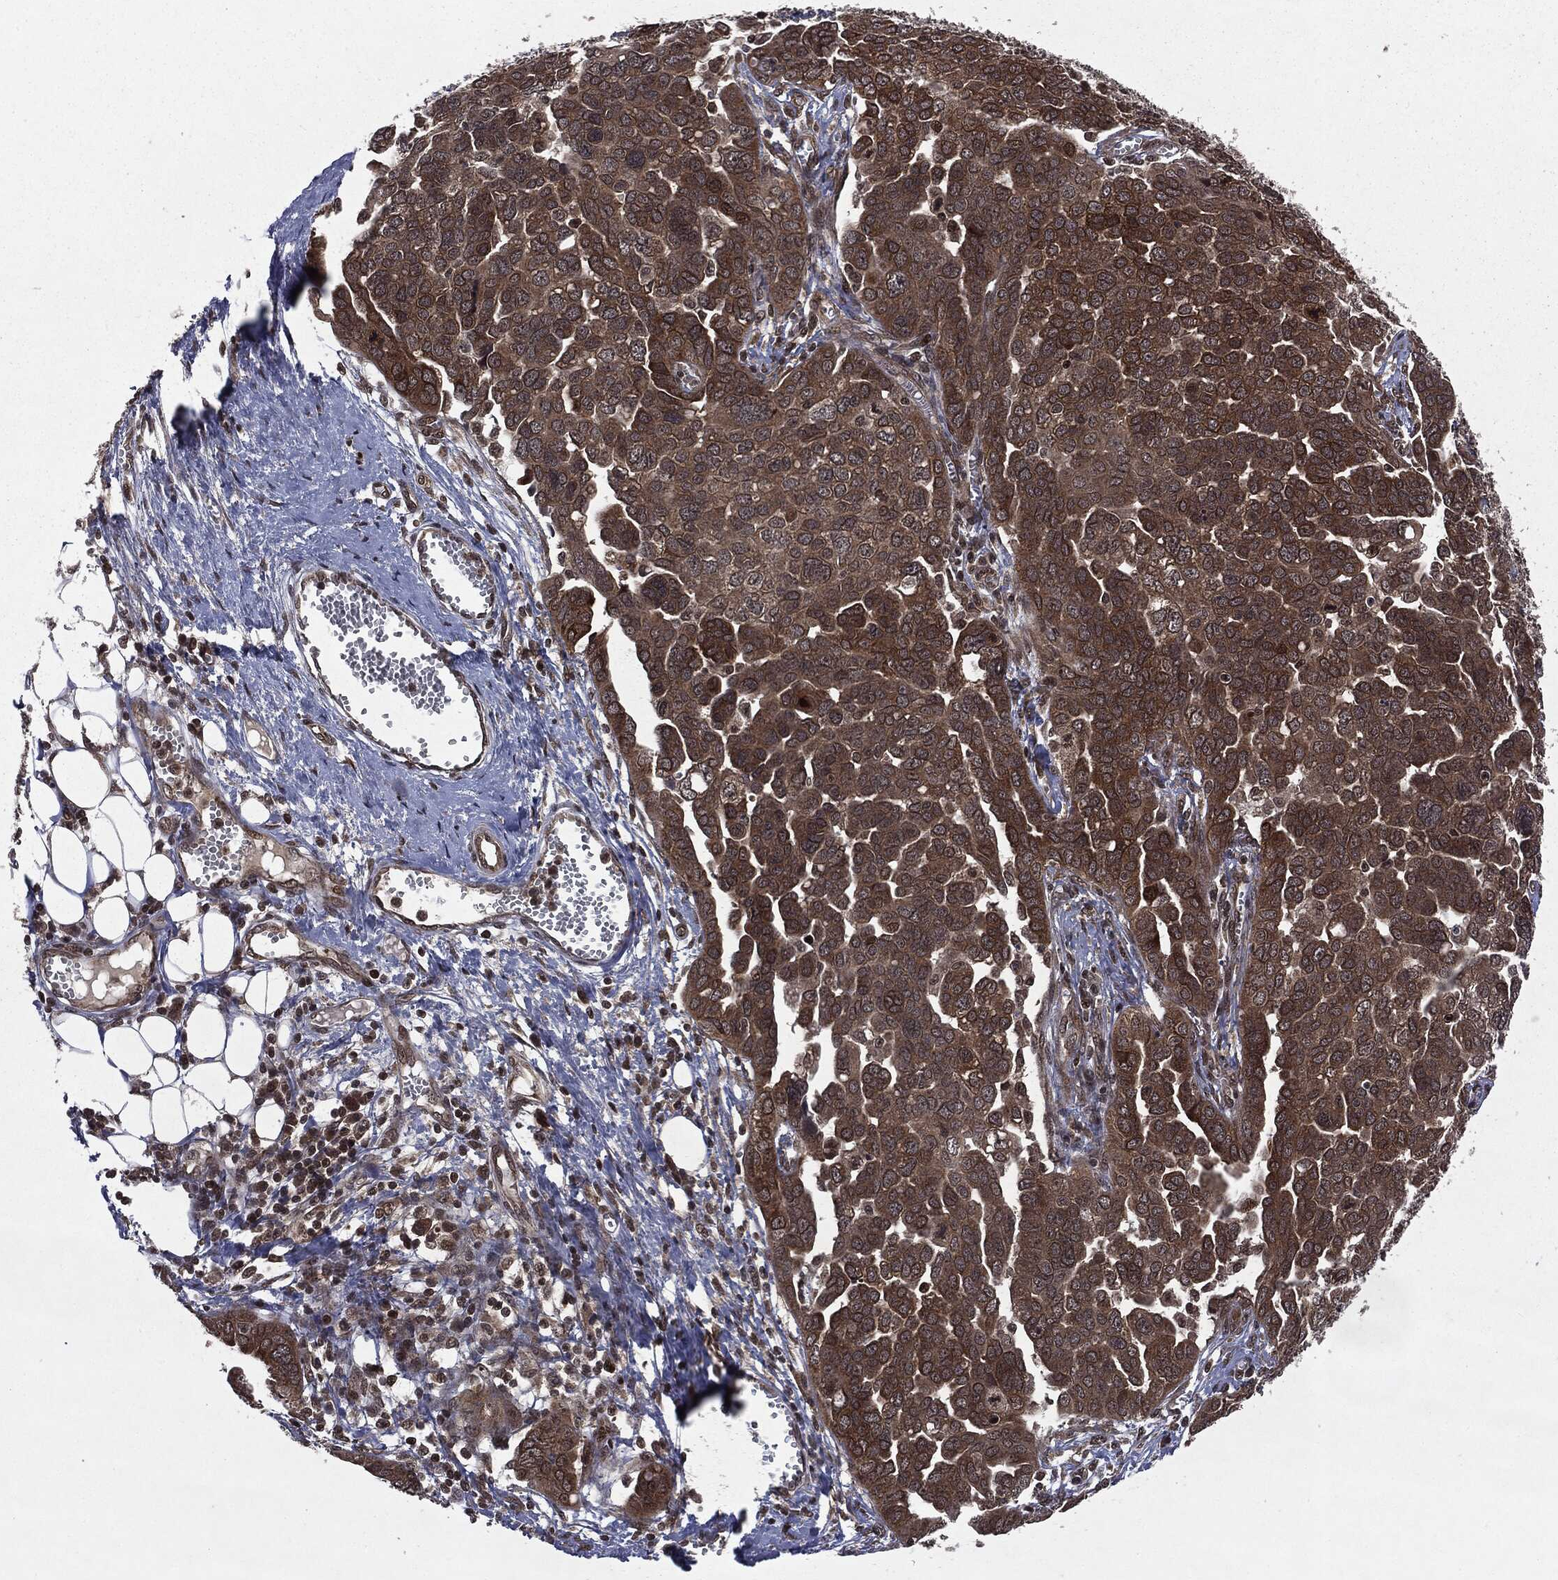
{"staining": {"intensity": "strong", "quantity": "25%-75%", "location": "cytoplasmic/membranous"}, "tissue": "ovarian cancer", "cell_type": "Tumor cells", "image_type": "cancer", "snomed": [{"axis": "morphology", "description": "Cystadenocarcinoma, serous, NOS"}, {"axis": "topography", "description": "Ovary"}], "caption": "Ovarian serous cystadenocarcinoma was stained to show a protein in brown. There is high levels of strong cytoplasmic/membranous expression in approximately 25%-75% of tumor cells.", "gene": "STAU2", "patient": {"sex": "female", "age": 59}}